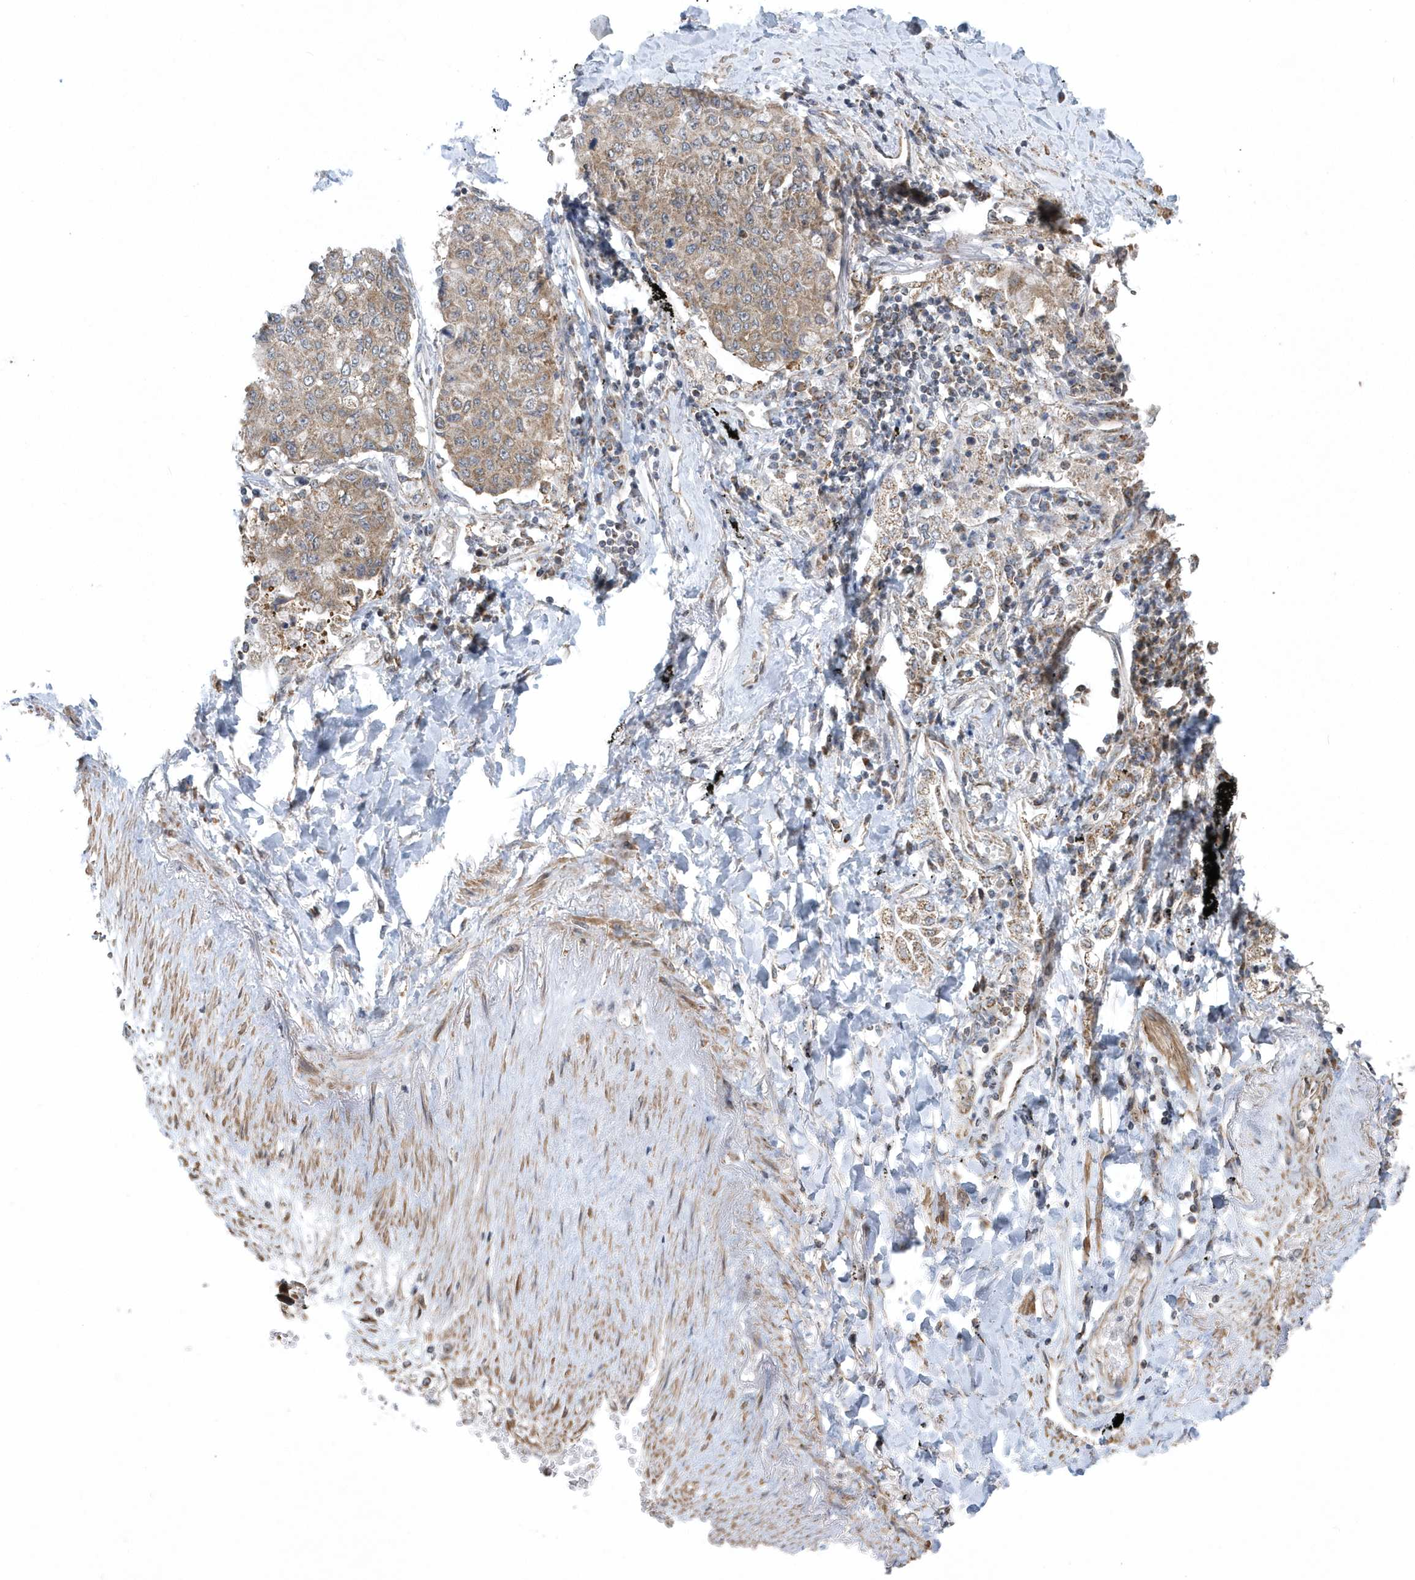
{"staining": {"intensity": "moderate", "quantity": ">75%", "location": "cytoplasmic/membranous"}, "tissue": "lung cancer", "cell_type": "Tumor cells", "image_type": "cancer", "snomed": [{"axis": "morphology", "description": "Squamous cell carcinoma, NOS"}, {"axis": "topography", "description": "Lung"}], "caption": "Immunohistochemical staining of human squamous cell carcinoma (lung) reveals moderate cytoplasmic/membranous protein expression in about >75% of tumor cells.", "gene": "SLX9", "patient": {"sex": "male", "age": 74}}